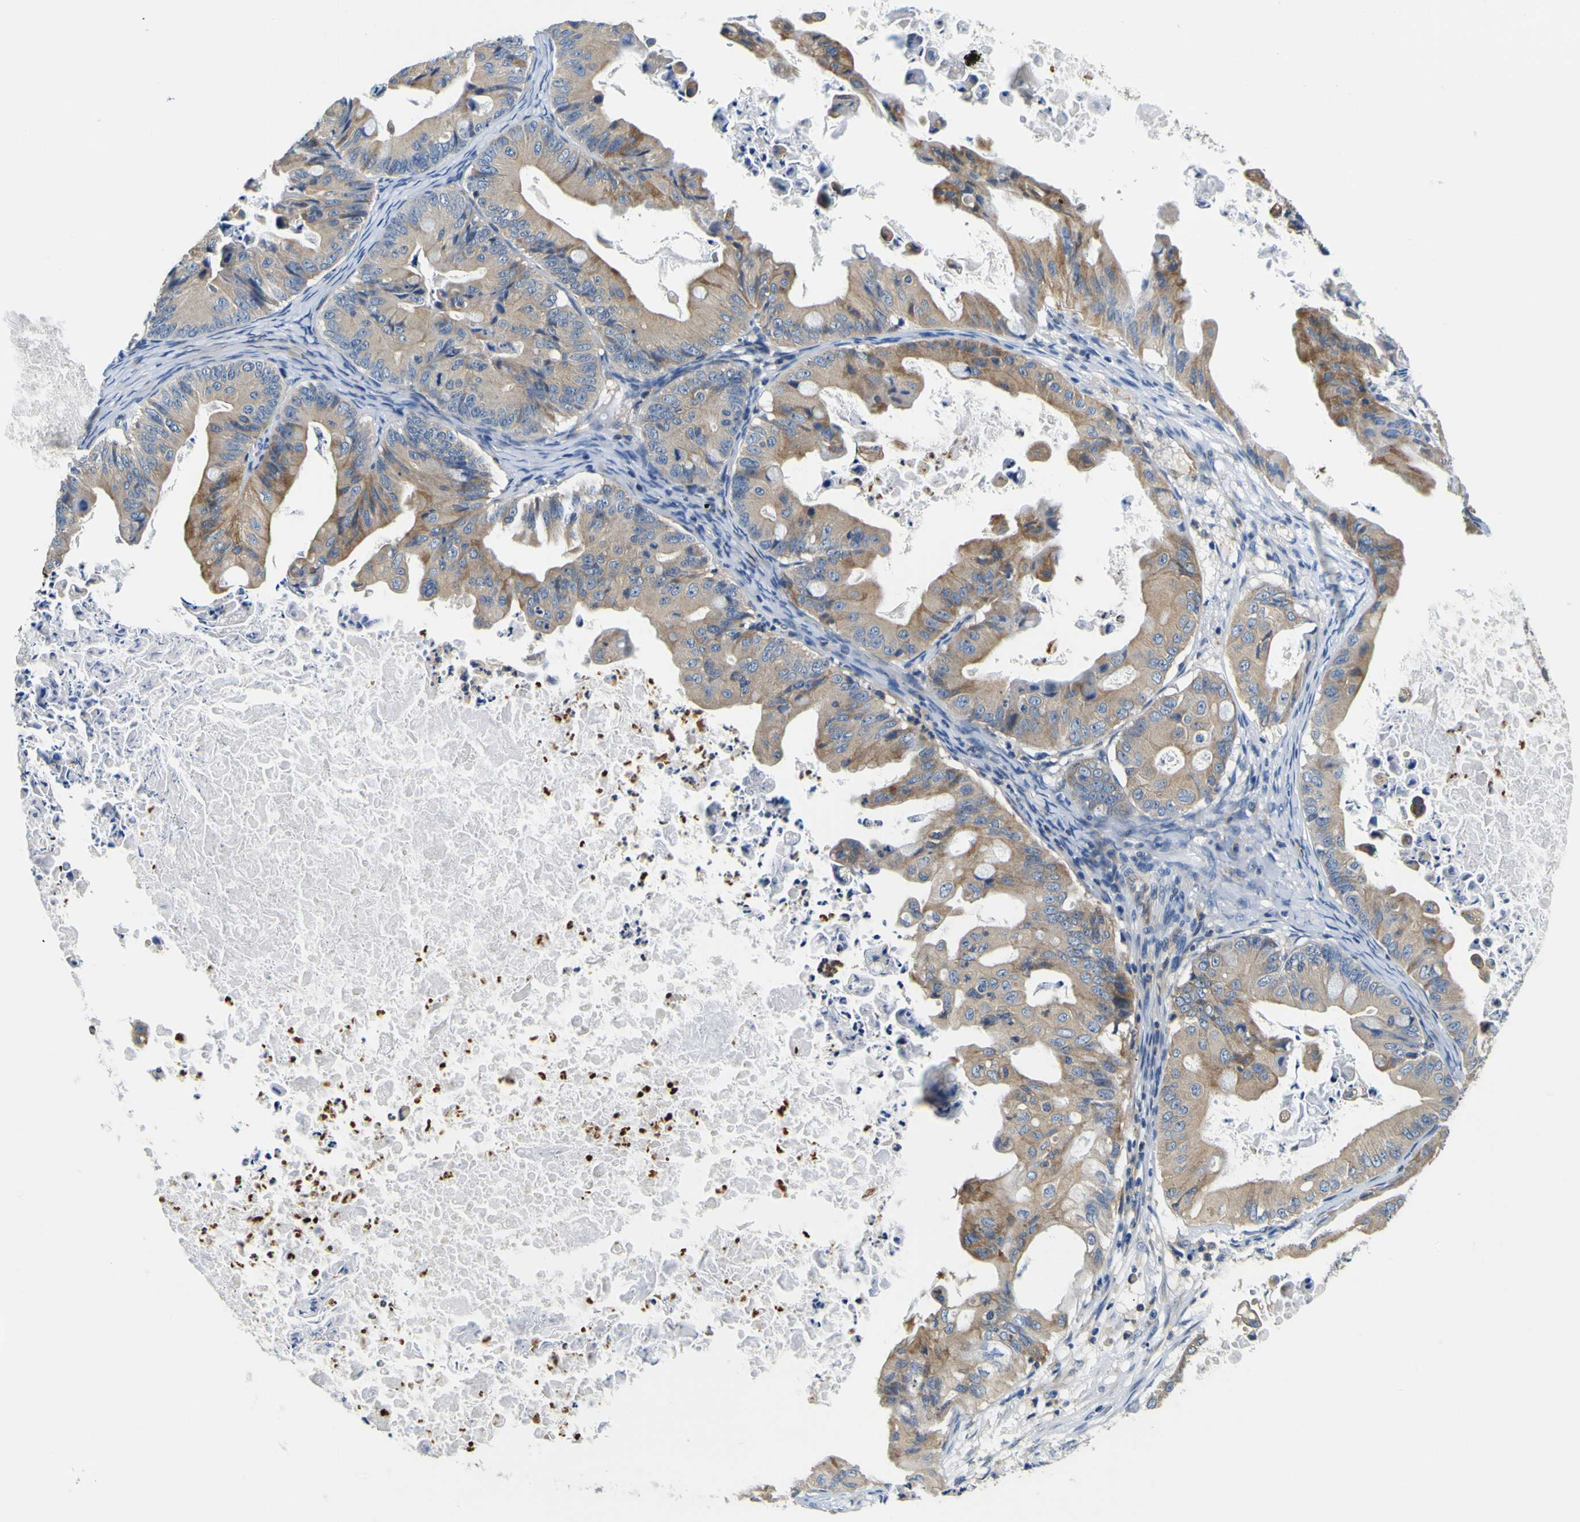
{"staining": {"intensity": "moderate", "quantity": "25%-75%", "location": "cytoplasmic/membranous"}, "tissue": "ovarian cancer", "cell_type": "Tumor cells", "image_type": "cancer", "snomed": [{"axis": "morphology", "description": "Cystadenocarcinoma, mucinous, NOS"}, {"axis": "topography", "description": "Ovary"}], "caption": "Mucinous cystadenocarcinoma (ovarian) stained with DAB immunohistochemistry exhibits medium levels of moderate cytoplasmic/membranous expression in approximately 25%-75% of tumor cells.", "gene": "CLSTN1", "patient": {"sex": "female", "age": 37}}